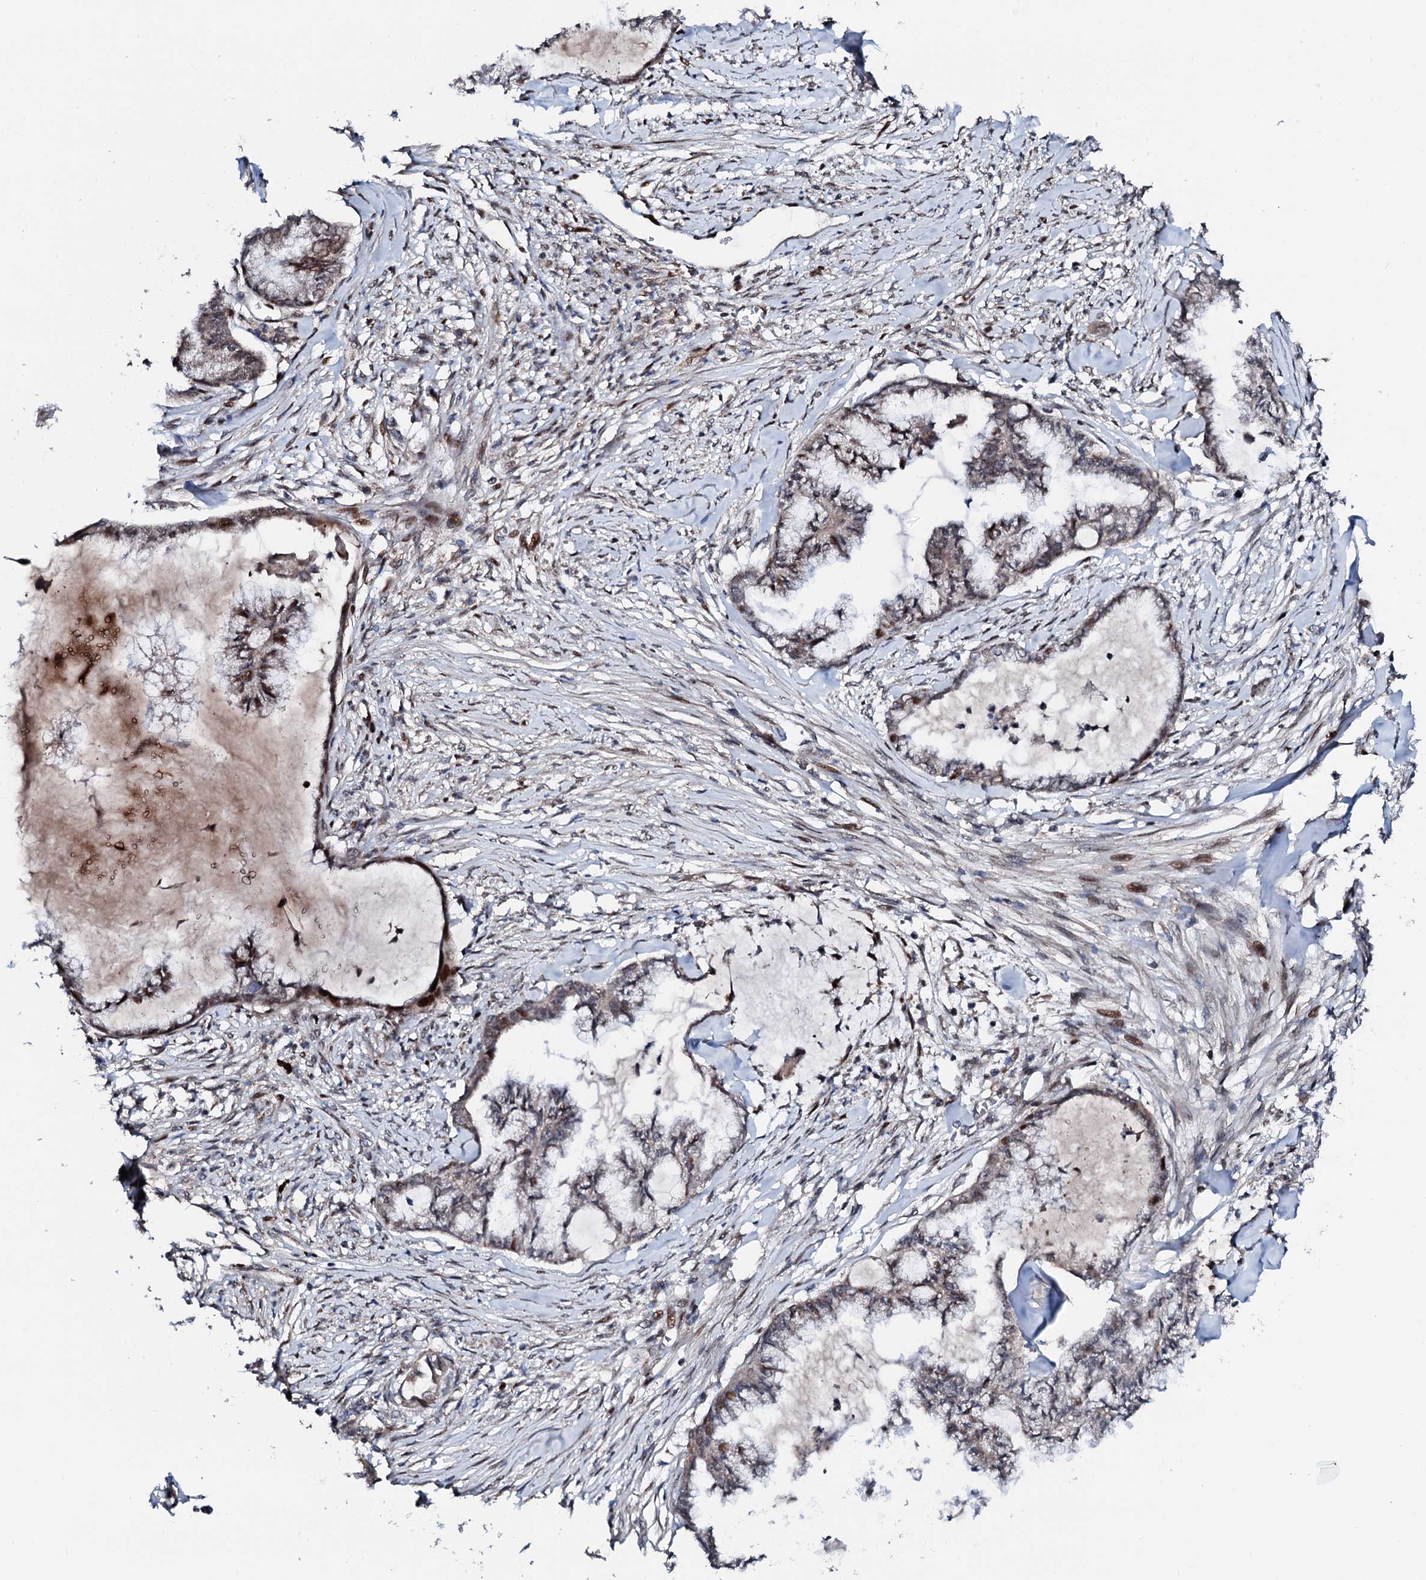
{"staining": {"intensity": "moderate", "quantity": "25%-75%", "location": "nuclear"}, "tissue": "endometrial cancer", "cell_type": "Tumor cells", "image_type": "cancer", "snomed": [{"axis": "morphology", "description": "Adenocarcinoma, NOS"}, {"axis": "topography", "description": "Endometrium"}], "caption": "DAB (3,3'-diaminobenzidine) immunohistochemical staining of human adenocarcinoma (endometrial) demonstrates moderate nuclear protein positivity in about 25%-75% of tumor cells. The staining is performed using DAB brown chromogen to label protein expression. The nuclei are counter-stained blue using hematoxylin.", "gene": "KIF18A", "patient": {"sex": "female", "age": 86}}